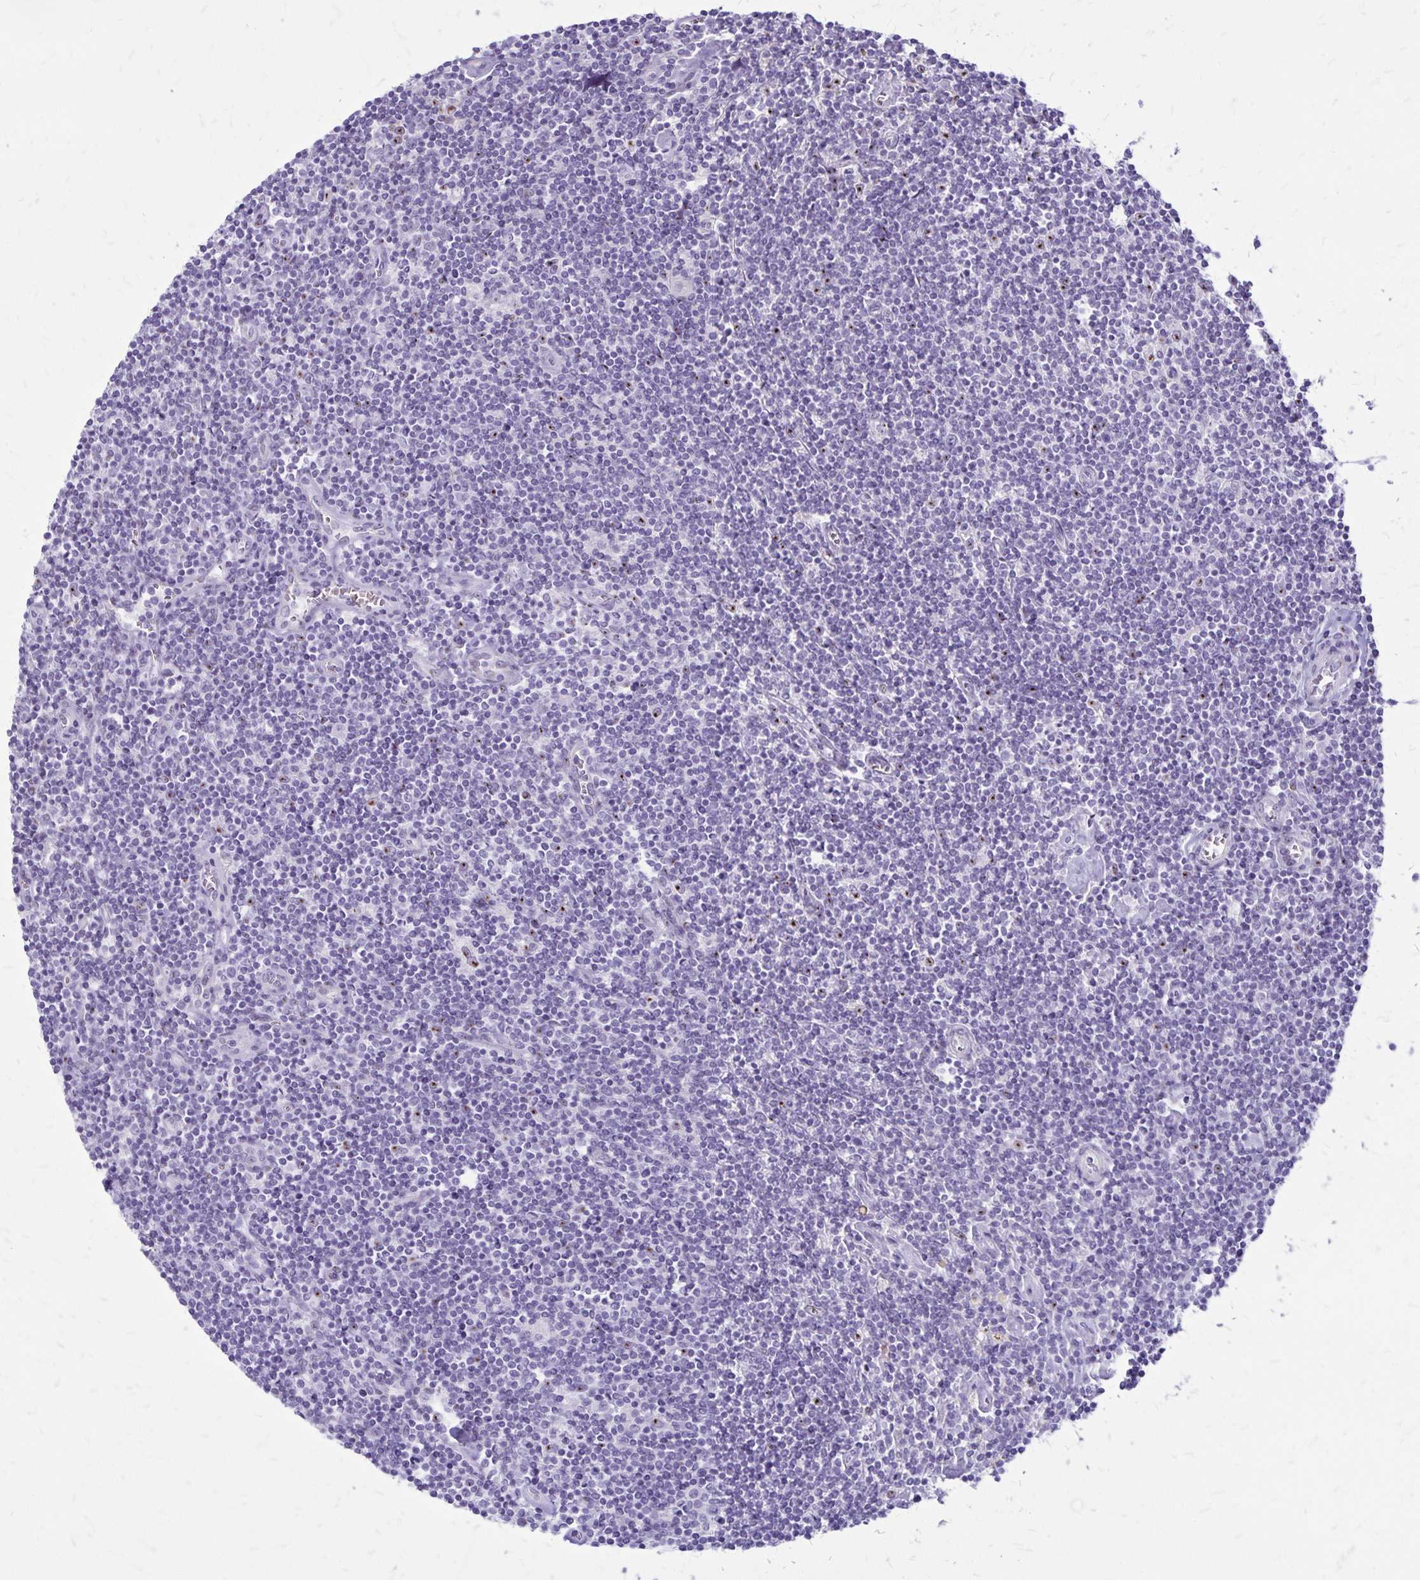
{"staining": {"intensity": "negative", "quantity": "none", "location": "none"}, "tissue": "lymphoma", "cell_type": "Tumor cells", "image_type": "cancer", "snomed": [{"axis": "morphology", "description": "Hodgkin's disease, NOS"}, {"axis": "topography", "description": "Lymph node"}], "caption": "A histopathology image of Hodgkin's disease stained for a protein shows no brown staining in tumor cells. (DAB (3,3'-diaminobenzidine) immunohistochemistry, high magnification).", "gene": "GP9", "patient": {"sex": "male", "age": 40}}